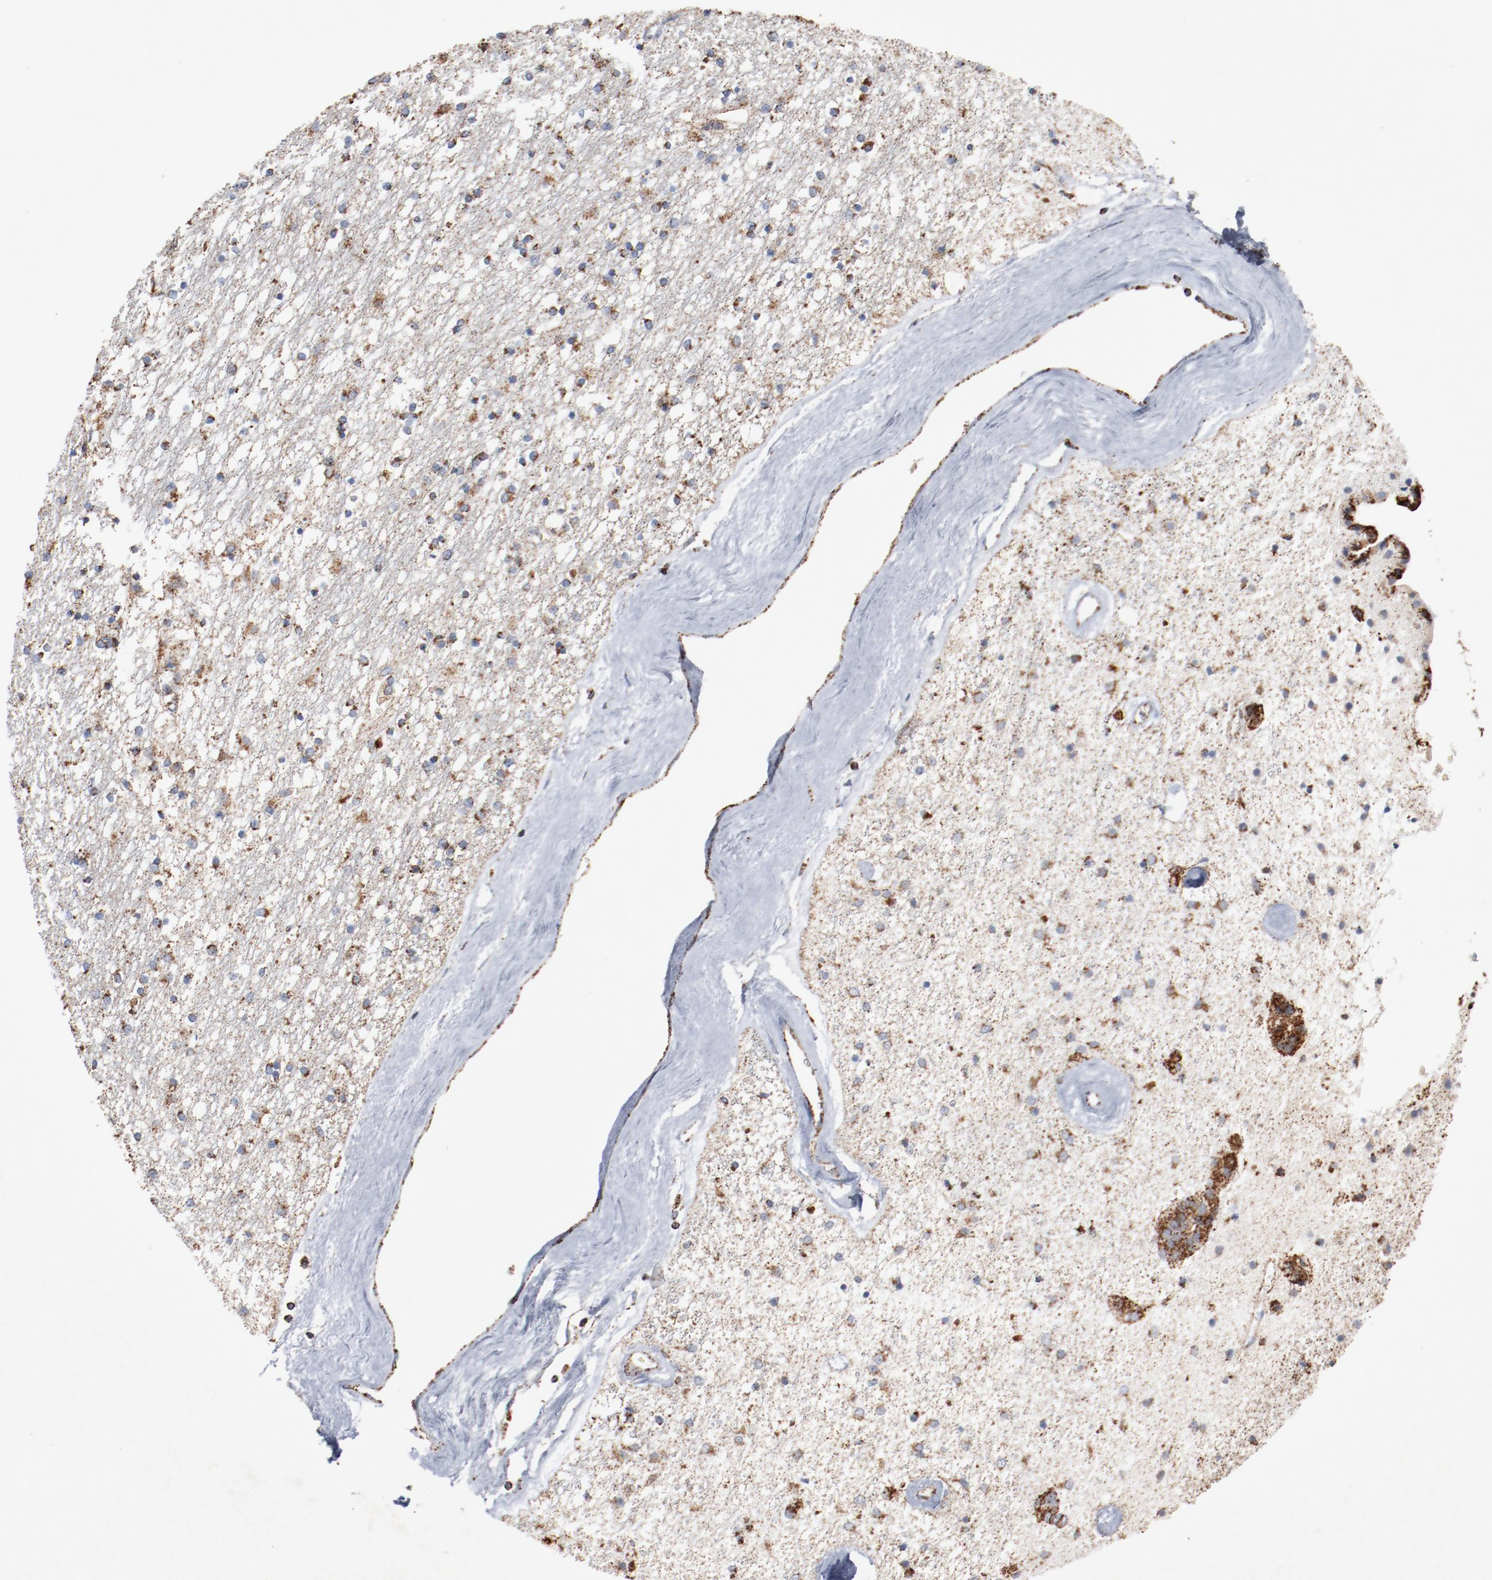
{"staining": {"intensity": "moderate", "quantity": ">75%", "location": "cytoplasmic/membranous"}, "tissue": "caudate", "cell_type": "Glial cells", "image_type": "normal", "snomed": [{"axis": "morphology", "description": "Normal tissue, NOS"}, {"axis": "topography", "description": "Lateral ventricle wall"}], "caption": "Protein staining of unremarkable caudate displays moderate cytoplasmic/membranous expression in approximately >75% of glial cells. (DAB = brown stain, brightfield microscopy at high magnification).", "gene": "NDUFS4", "patient": {"sex": "female", "age": 54}}